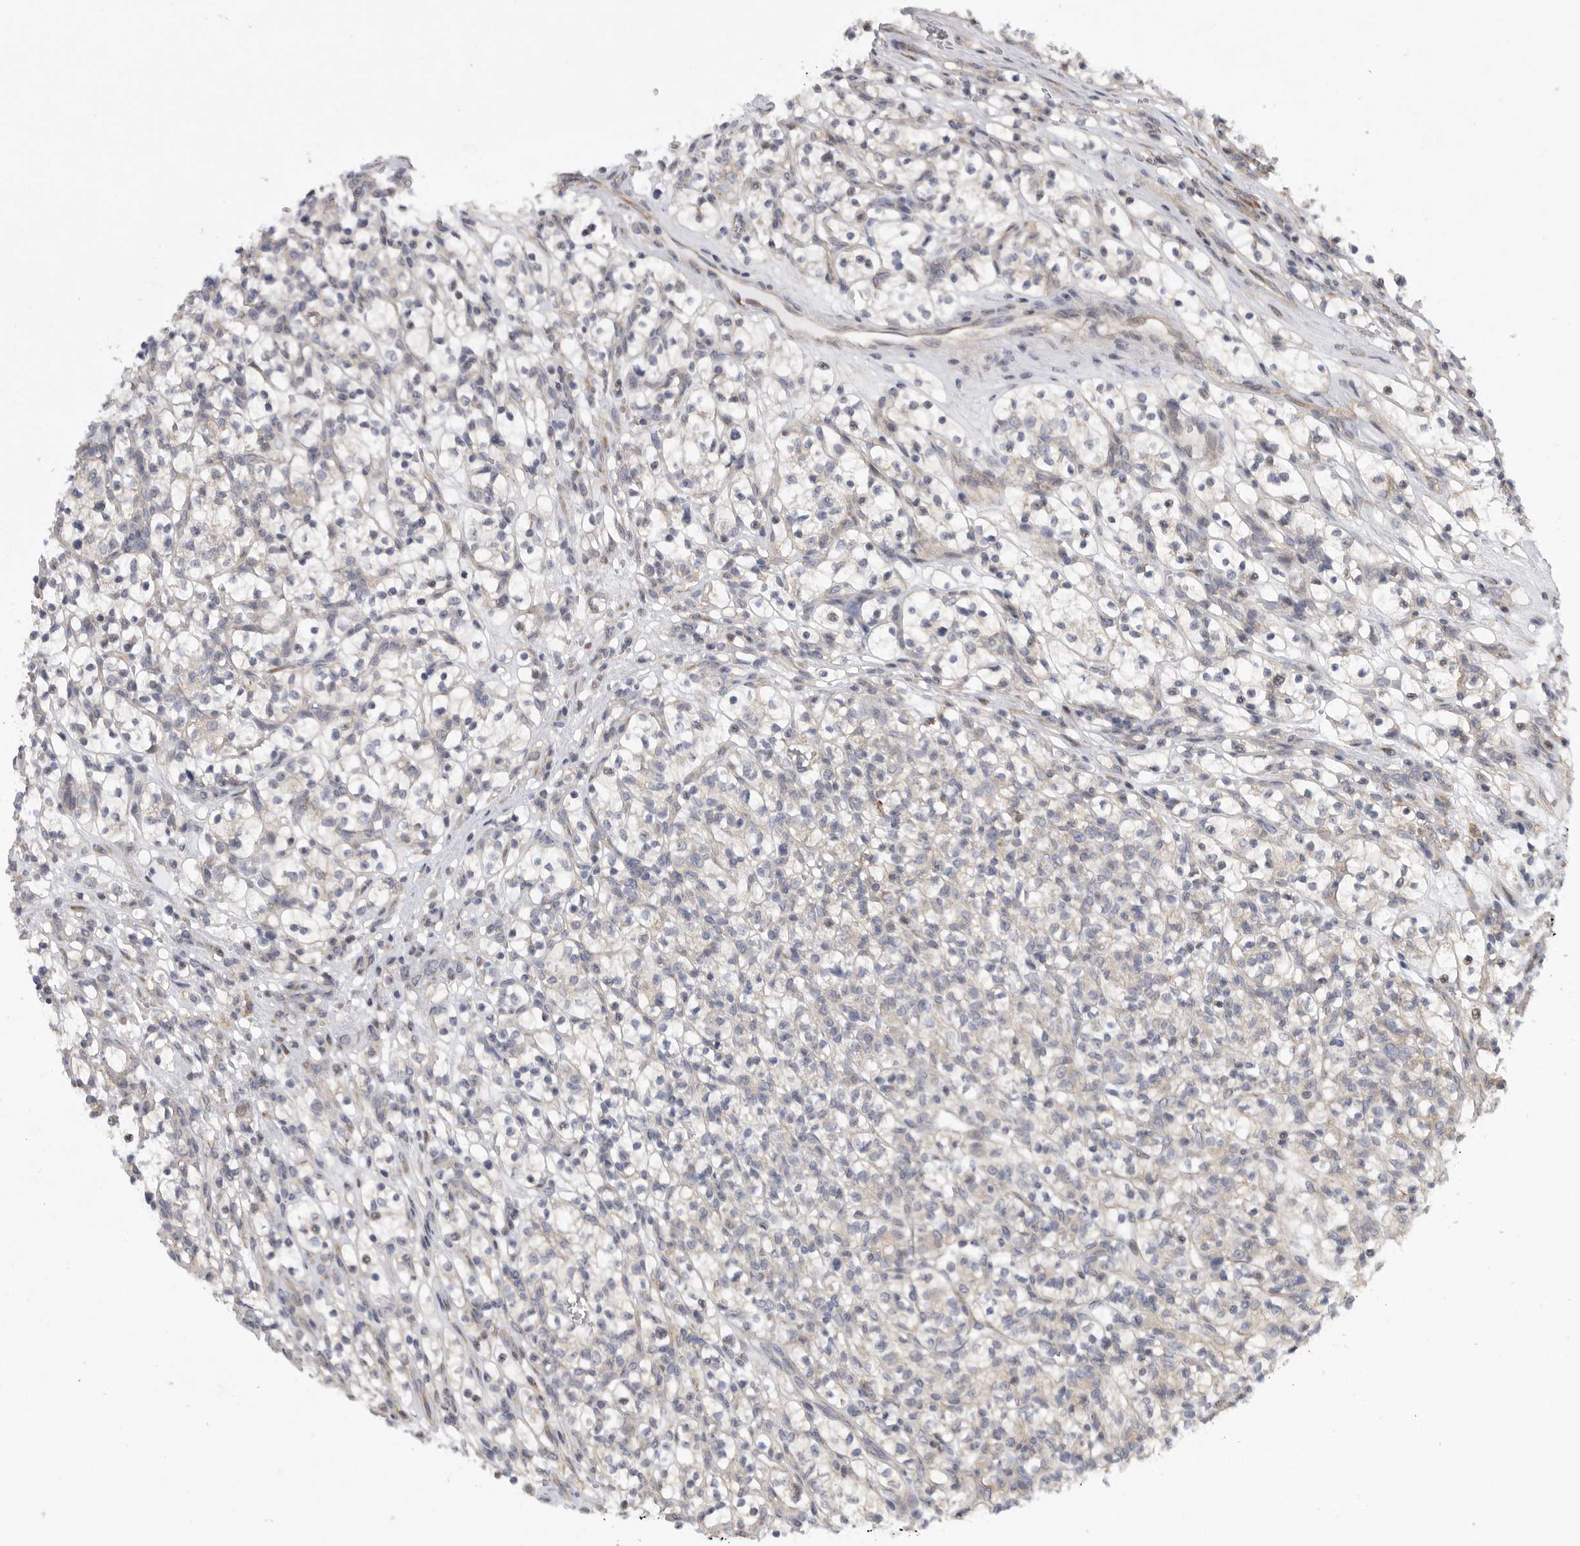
{"staining": {"intensity": "negative", "quantity": "none", "location": "none"}, "tissue": "renal cancer", "cell_type": "Tumor cells", "image_type": "cancer", "snomed": [{"axis": "morphology", "description": "Adenocarcinoma, NOS"}, {"axis": "topography", "description": "Kidney"}], "caption": "This is a image of immunohistochemistry (IHC) staining of adenocarcinoma (renal), which shows no positivity in tumor cells.", "gene": "FBXO43", "patient": {"sex": "female", "age": 57}}